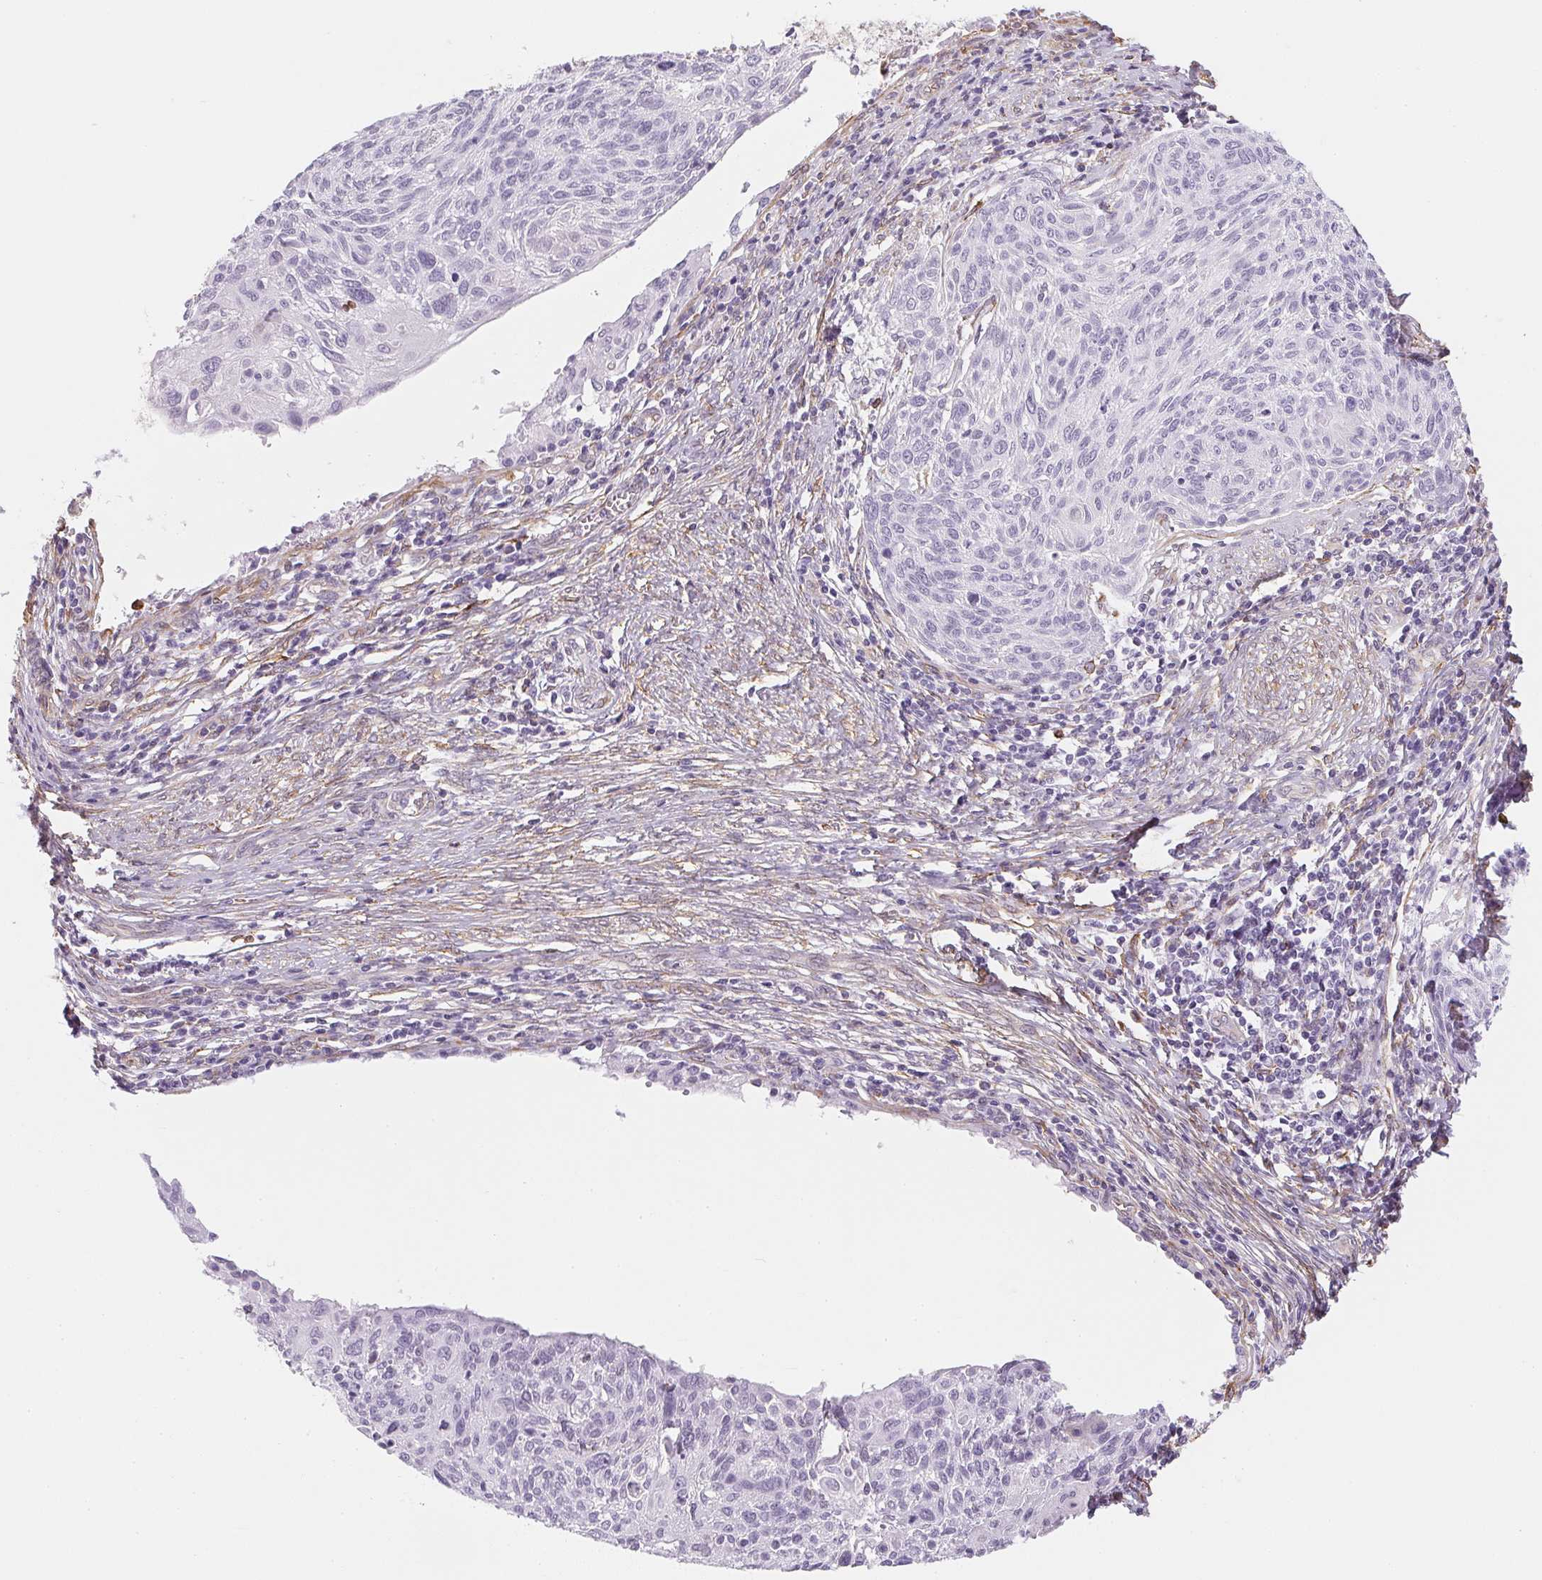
{"staining": {"intensity": "negative", "quantity": "none", "location": "none"}, "tissue": "cervical cancer", "cell_type": "Tumor cells", "image_type": "cancer", "snomed": [{"axis": "morphology", "description": "Squamous cell carcinoma, NOS"}, {"axis": "topography", "description": "Cervix"}], "caption": "Photomicrograph shows no significant protein expression in tumor cells of cervical squamous cell carcinoma. (DAB (3,3'-diaminobenzidine) immunohistochemistry (IHC) visualized using brightfield microscopy, high magnification).", "gene": "RSBN1", "patient": {"sex": "female", "age": 49}}